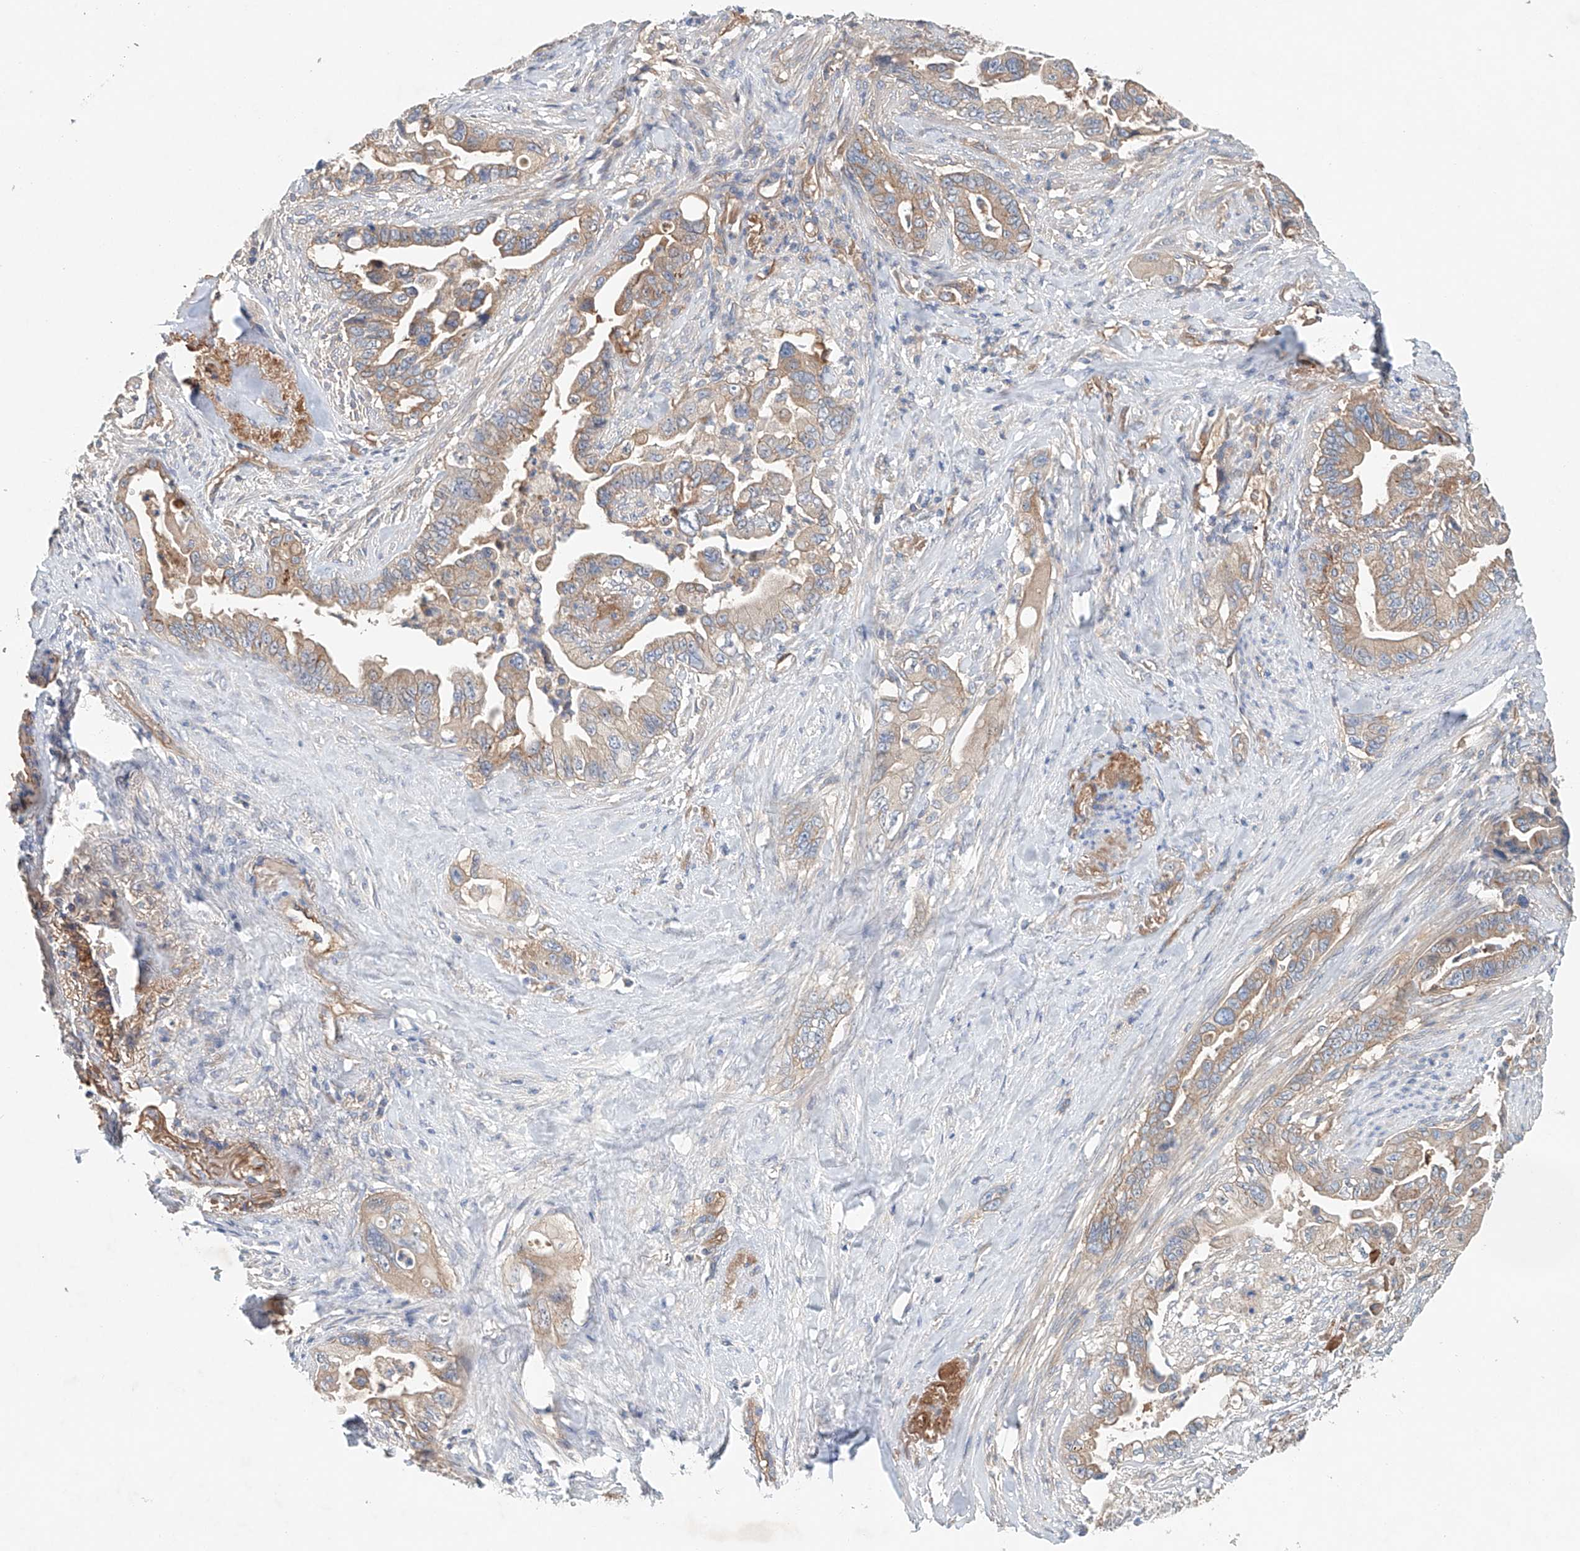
{"staining": {"intensity": "moderate", "quantity": ">75%", "location": "cytoplasmic/membranous"}, "tissue": "pancreatic cancer", "cell_type": "Tumor cells", "image_type": "cancer", "snomed": [{"axis": "morphology", "description": "Adenocarcinoma, NOS"}, {"axis": "topography", "description": "Pancreas"}], "caption": "Immunohistochemical staining of pancreatic cancer reveals moderate cytoplasmic/membranous protein expression in about >75% of tumor cells.", "gene": "FRYL", "patient": {"sex": "male", "age": 70}}